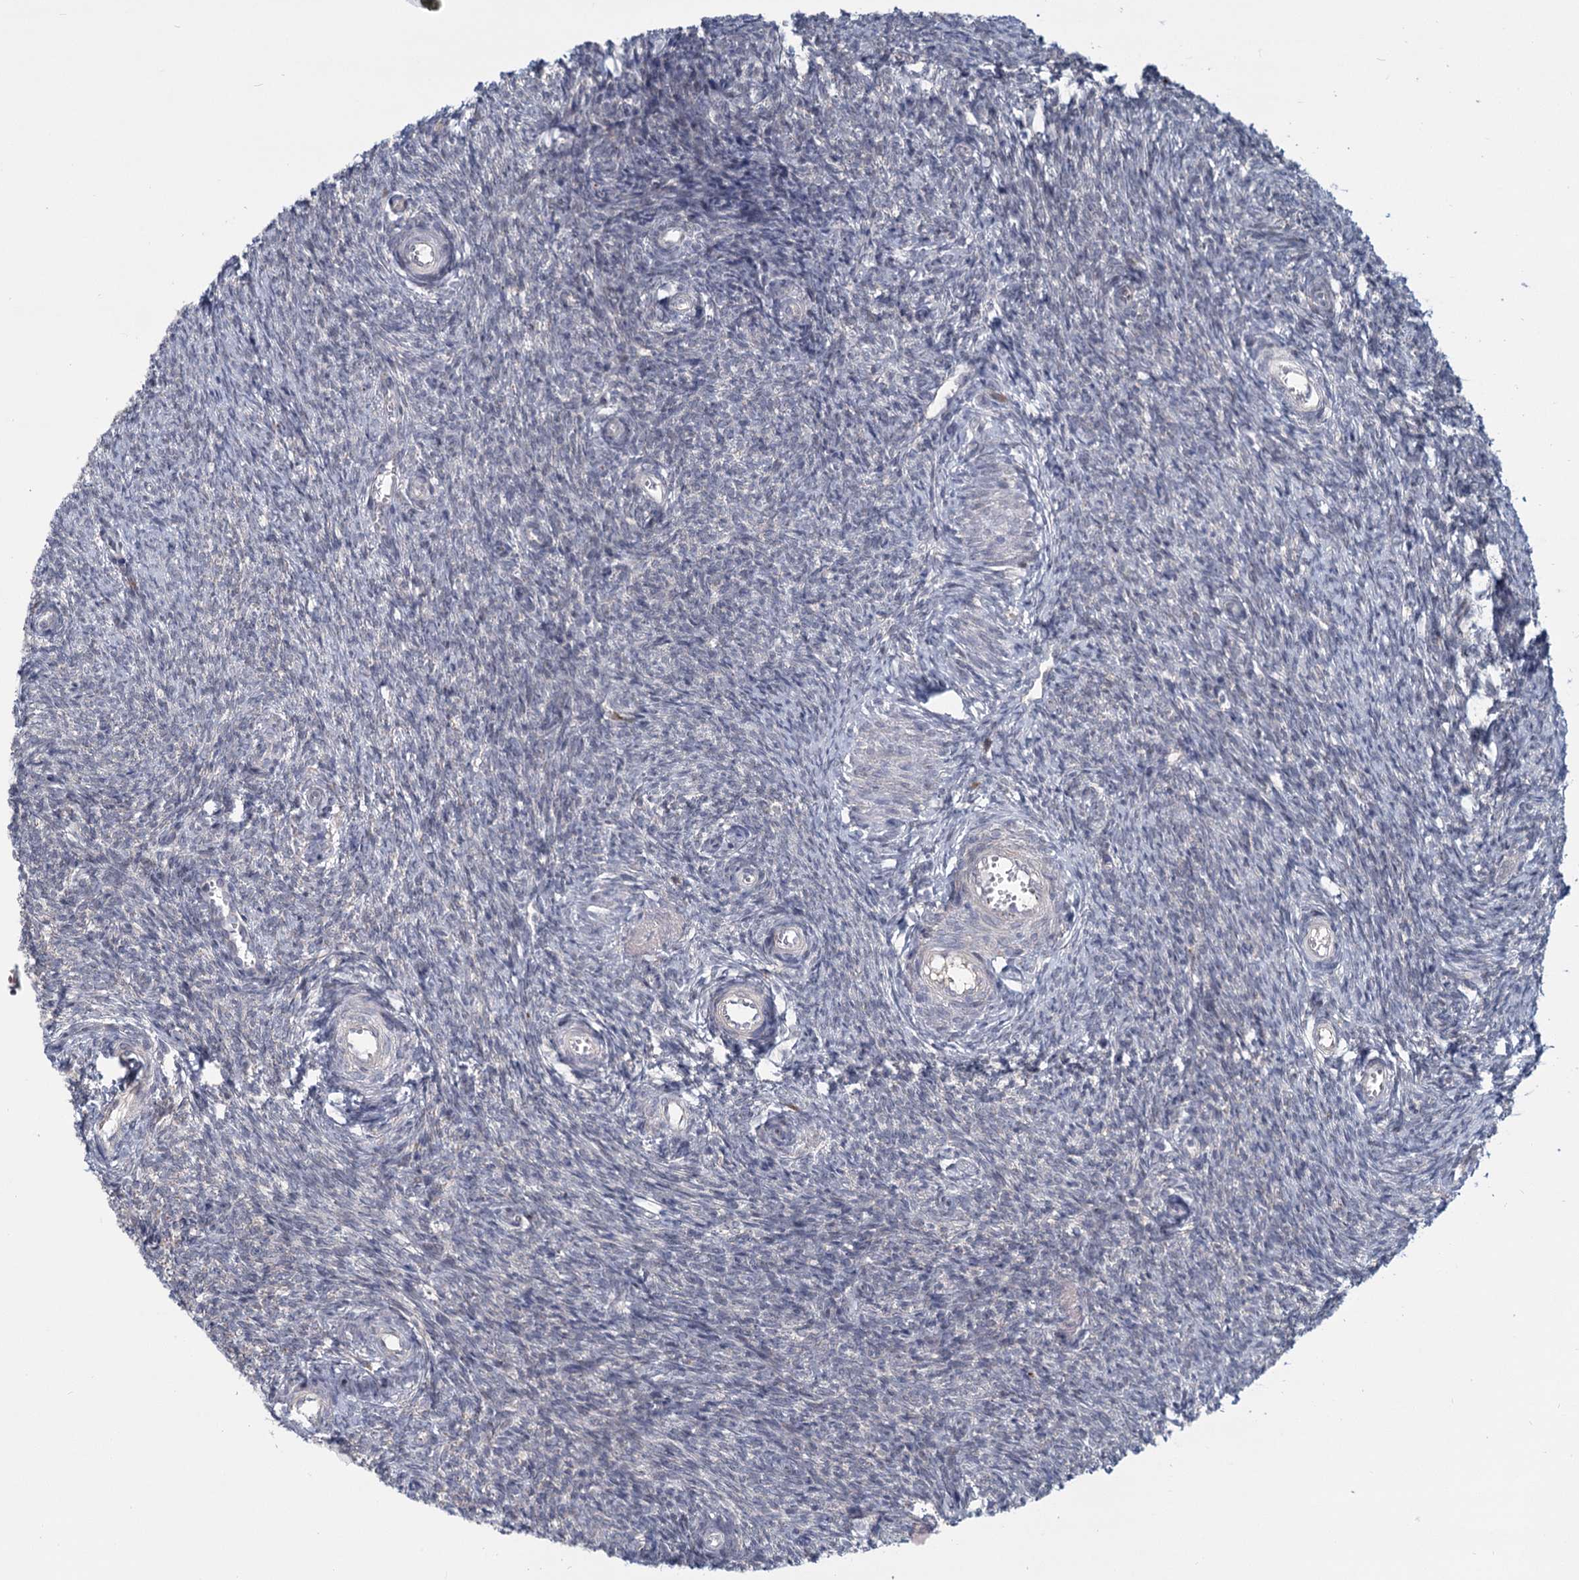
{"staining": {"intensity": "negative", "quantity": "none", "location": "none"}, "tissue": "ovary", "cell_type": "Ovarian stroma cells", "image_type": "normal", "snomed": [{"axis": "morphology", "description": "Normal tissue, NOS"}, {"axis": "topography", "description": "Ovary"}], "caption": "IHC of normal human ovary demonstrates no expression in ovarian stroma cells.", "gene": "STAP1", "patient": {"sex": "female", "age": 44}}